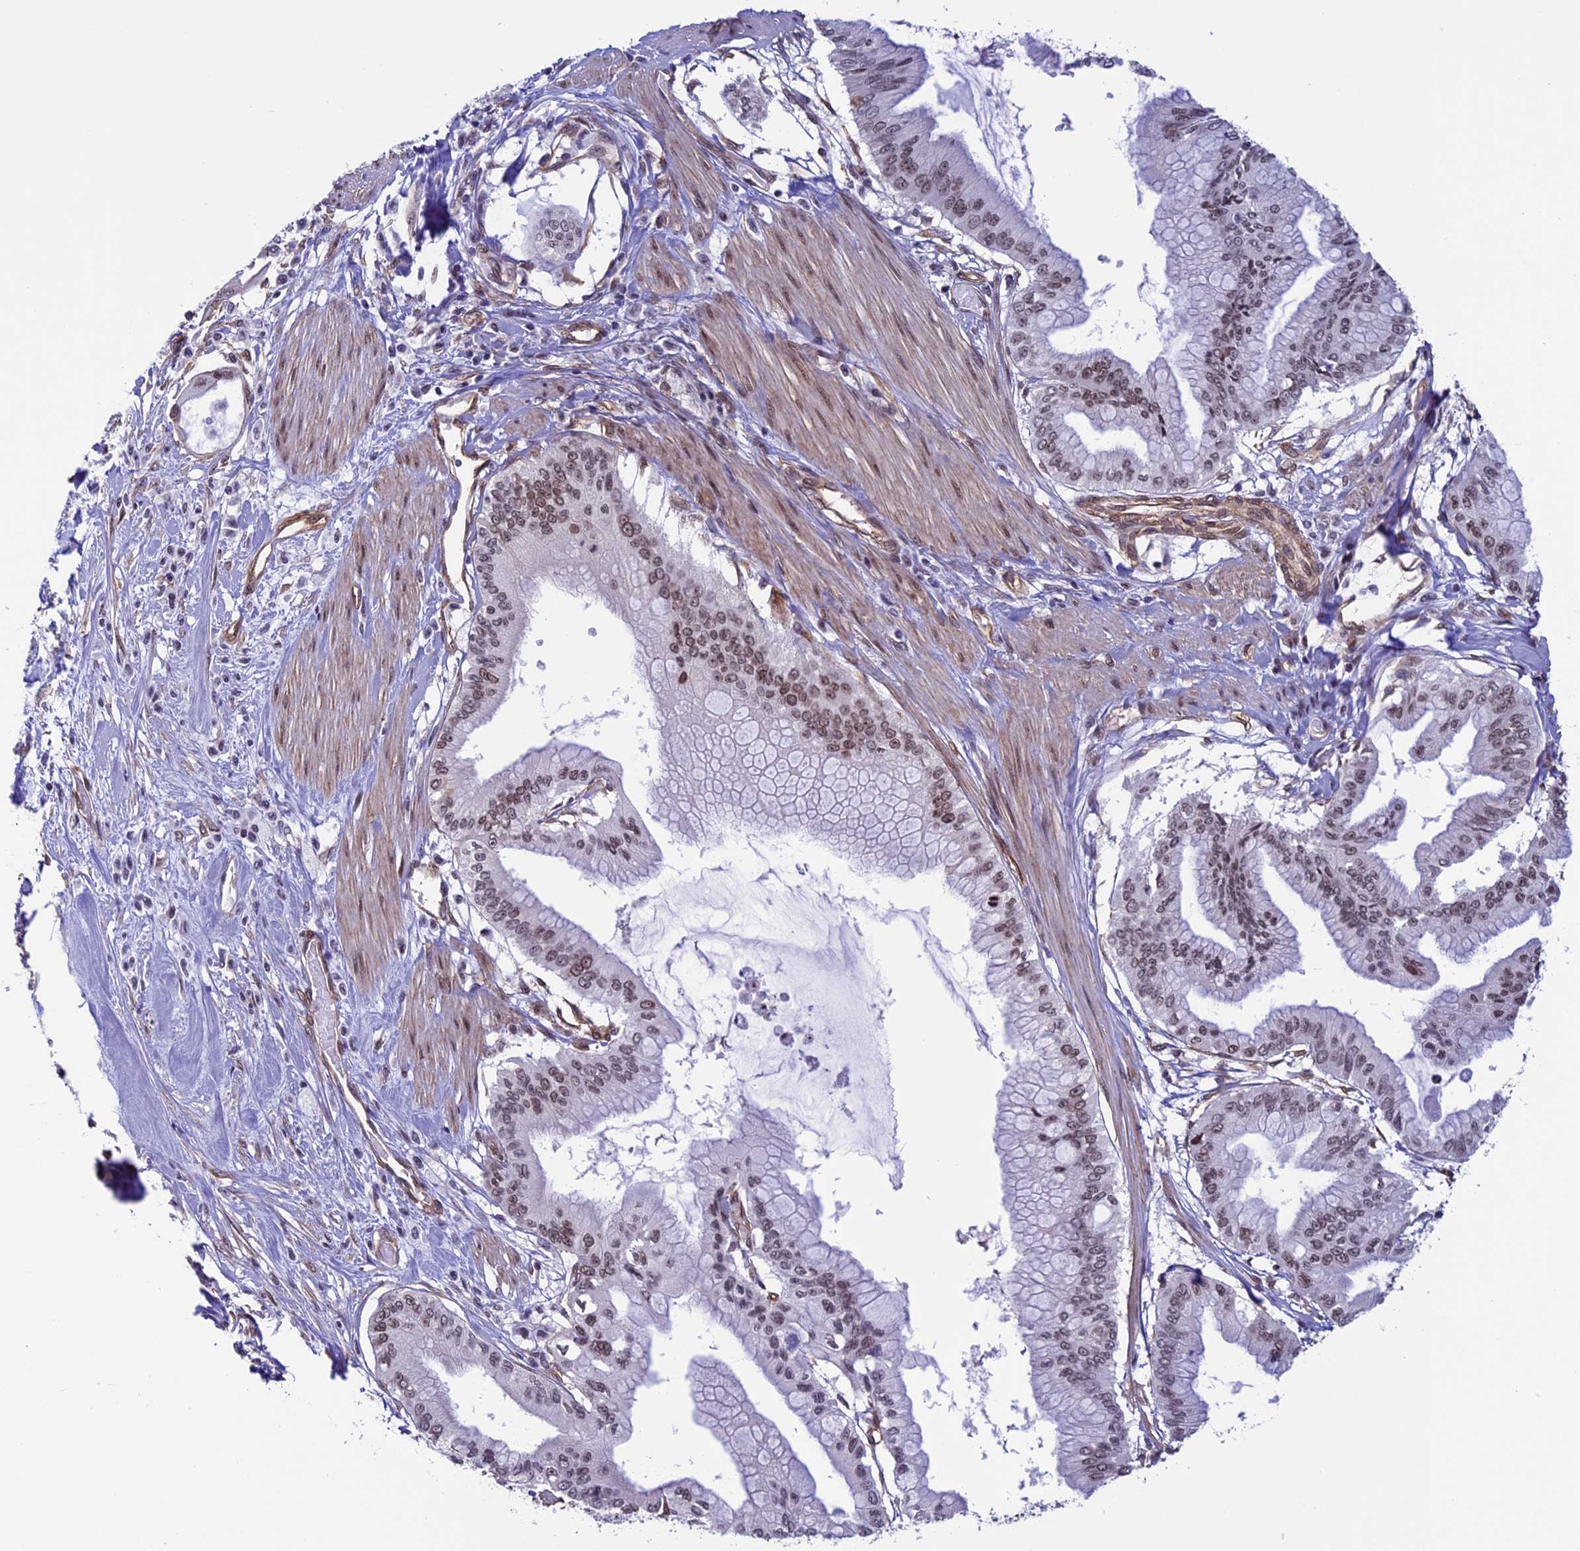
{"staining": {"intensity": "weak", "quantity": ">75%", "location": "nuclear"}, "tissue": "pancreatic cancer", "cell_type": "Tumor cells", "image_type": "cancer", "snomed": [{"axis": "morphology", "description": "Adenocarcinoma, NOS"}, {"axis": "topography", "description": "Pancreas"}], "caption": "DAB (3,3'-diaminobenzidine) immunohistochemical staining of human pancreatic cancer (adenocarcinoma) displays weak nuclear protein positivity in approximately >75% of tumor cells.", "gene": "MPHOSPH8", "patient": {"sex": "male", "age": 46}}